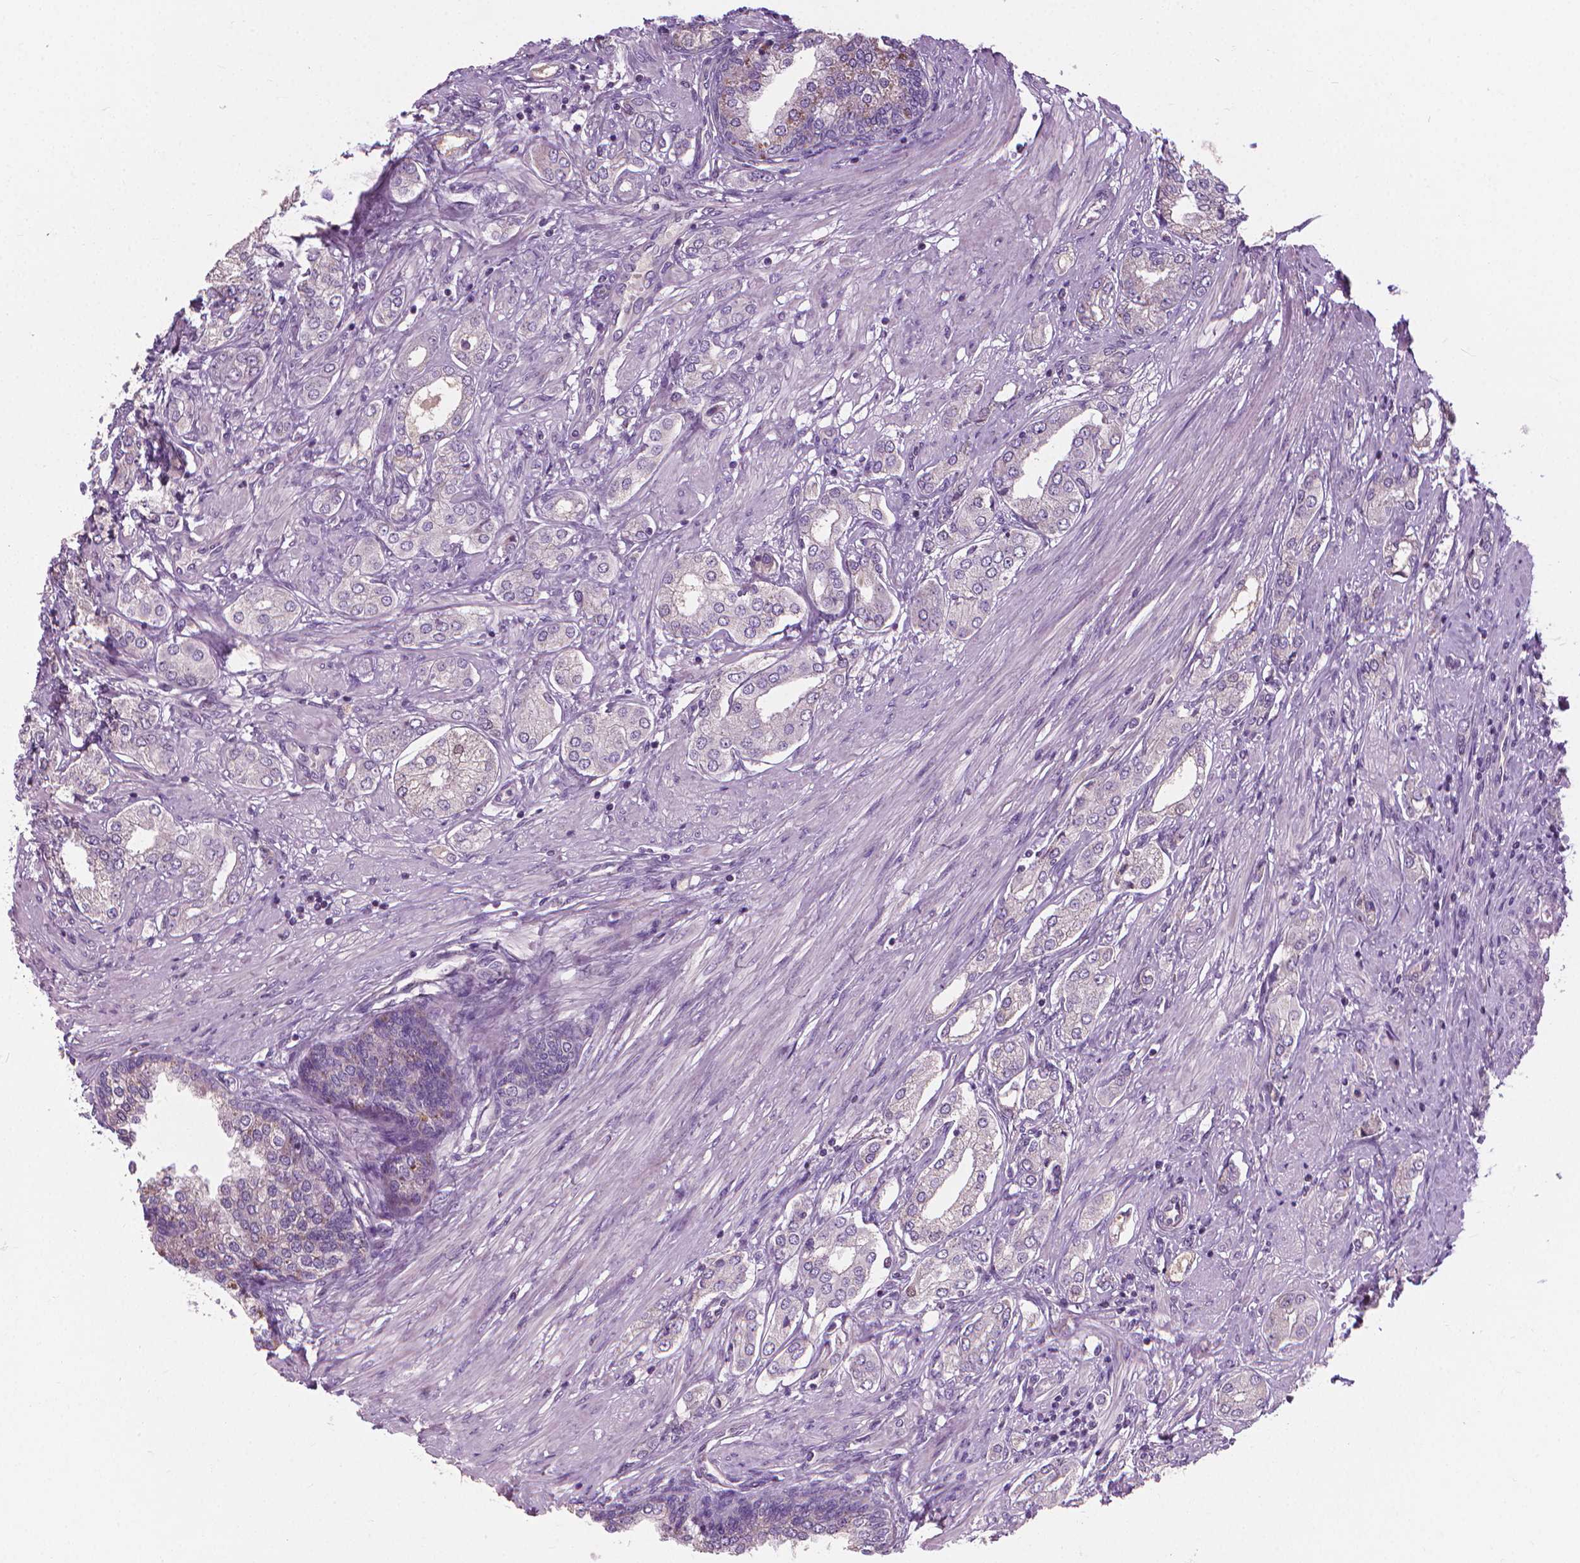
{"staining": {"intensity": "weak", "quantity": "<25%", "location": "cytoplasmic/membranous"}, "tissue": "prostate cancer", "cell_type": "Tumor cells", "image_type": "cancer", "snomed": [{"axis": "morphology", "description": "Adenocarcinoma, NOS"}, {"axis": "topography", "description": "Prostate"}], "caption": "A photomicrograph of human prostate adenocarcinoma is negative for staining in tumor cells.", "gene": "RIIAD1", "patient": {"sex": "male", "age": 63}}